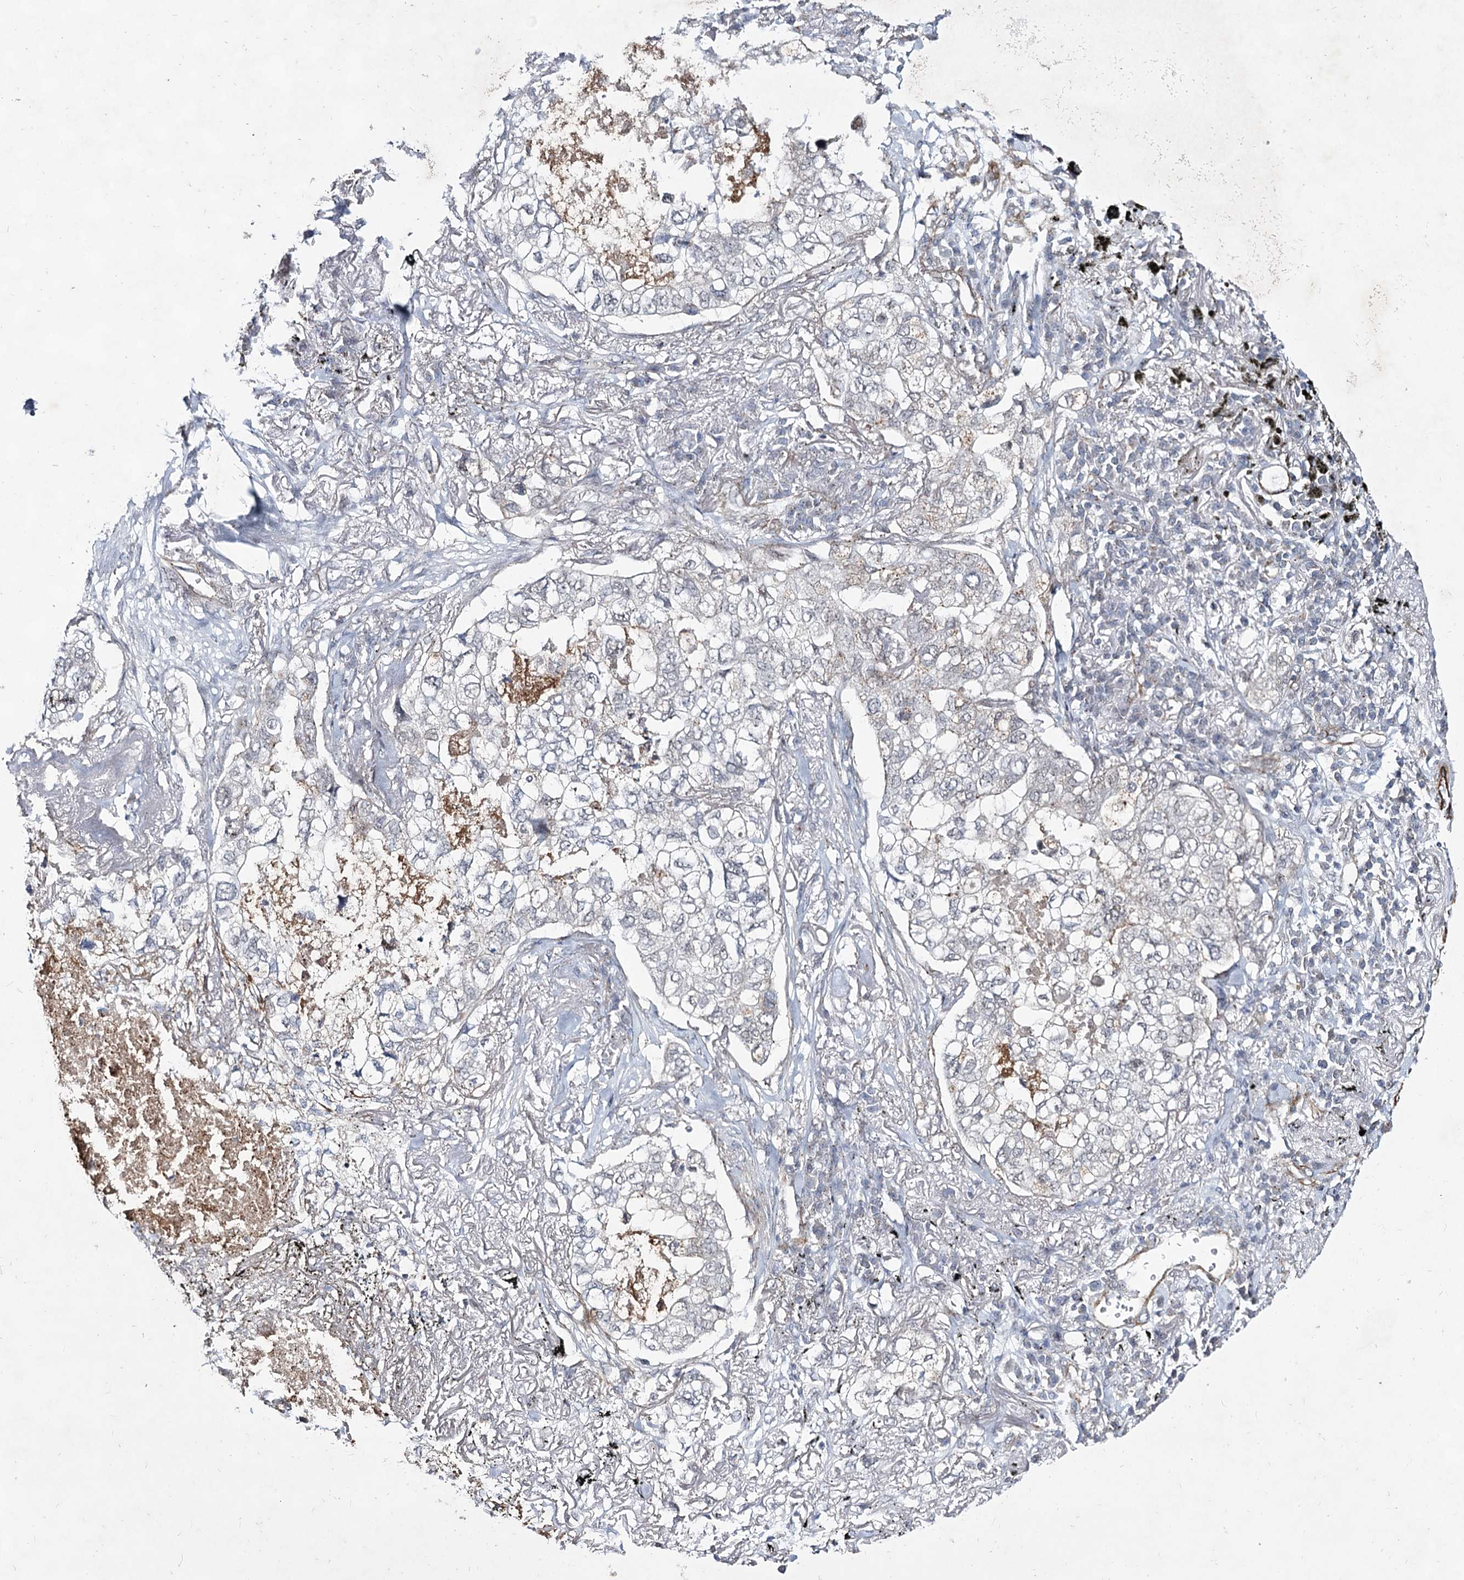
{"staining": {"intensity": "negative", "quantity": "none", "location": "none"}, "tissue": "lung cancer", "cell_type": "Tumor cells", "image_type": "cancer", "snomed": [{"axis": "morphology", "description": "Adenocarcinoma, NOS"}, {"axis": "topography", "description": "Lung"}], "caption": "Tumor cells show no significant expression in lung cancer.", "gene": "ATL2", "patient": {"sex": "male", "age": 65}}